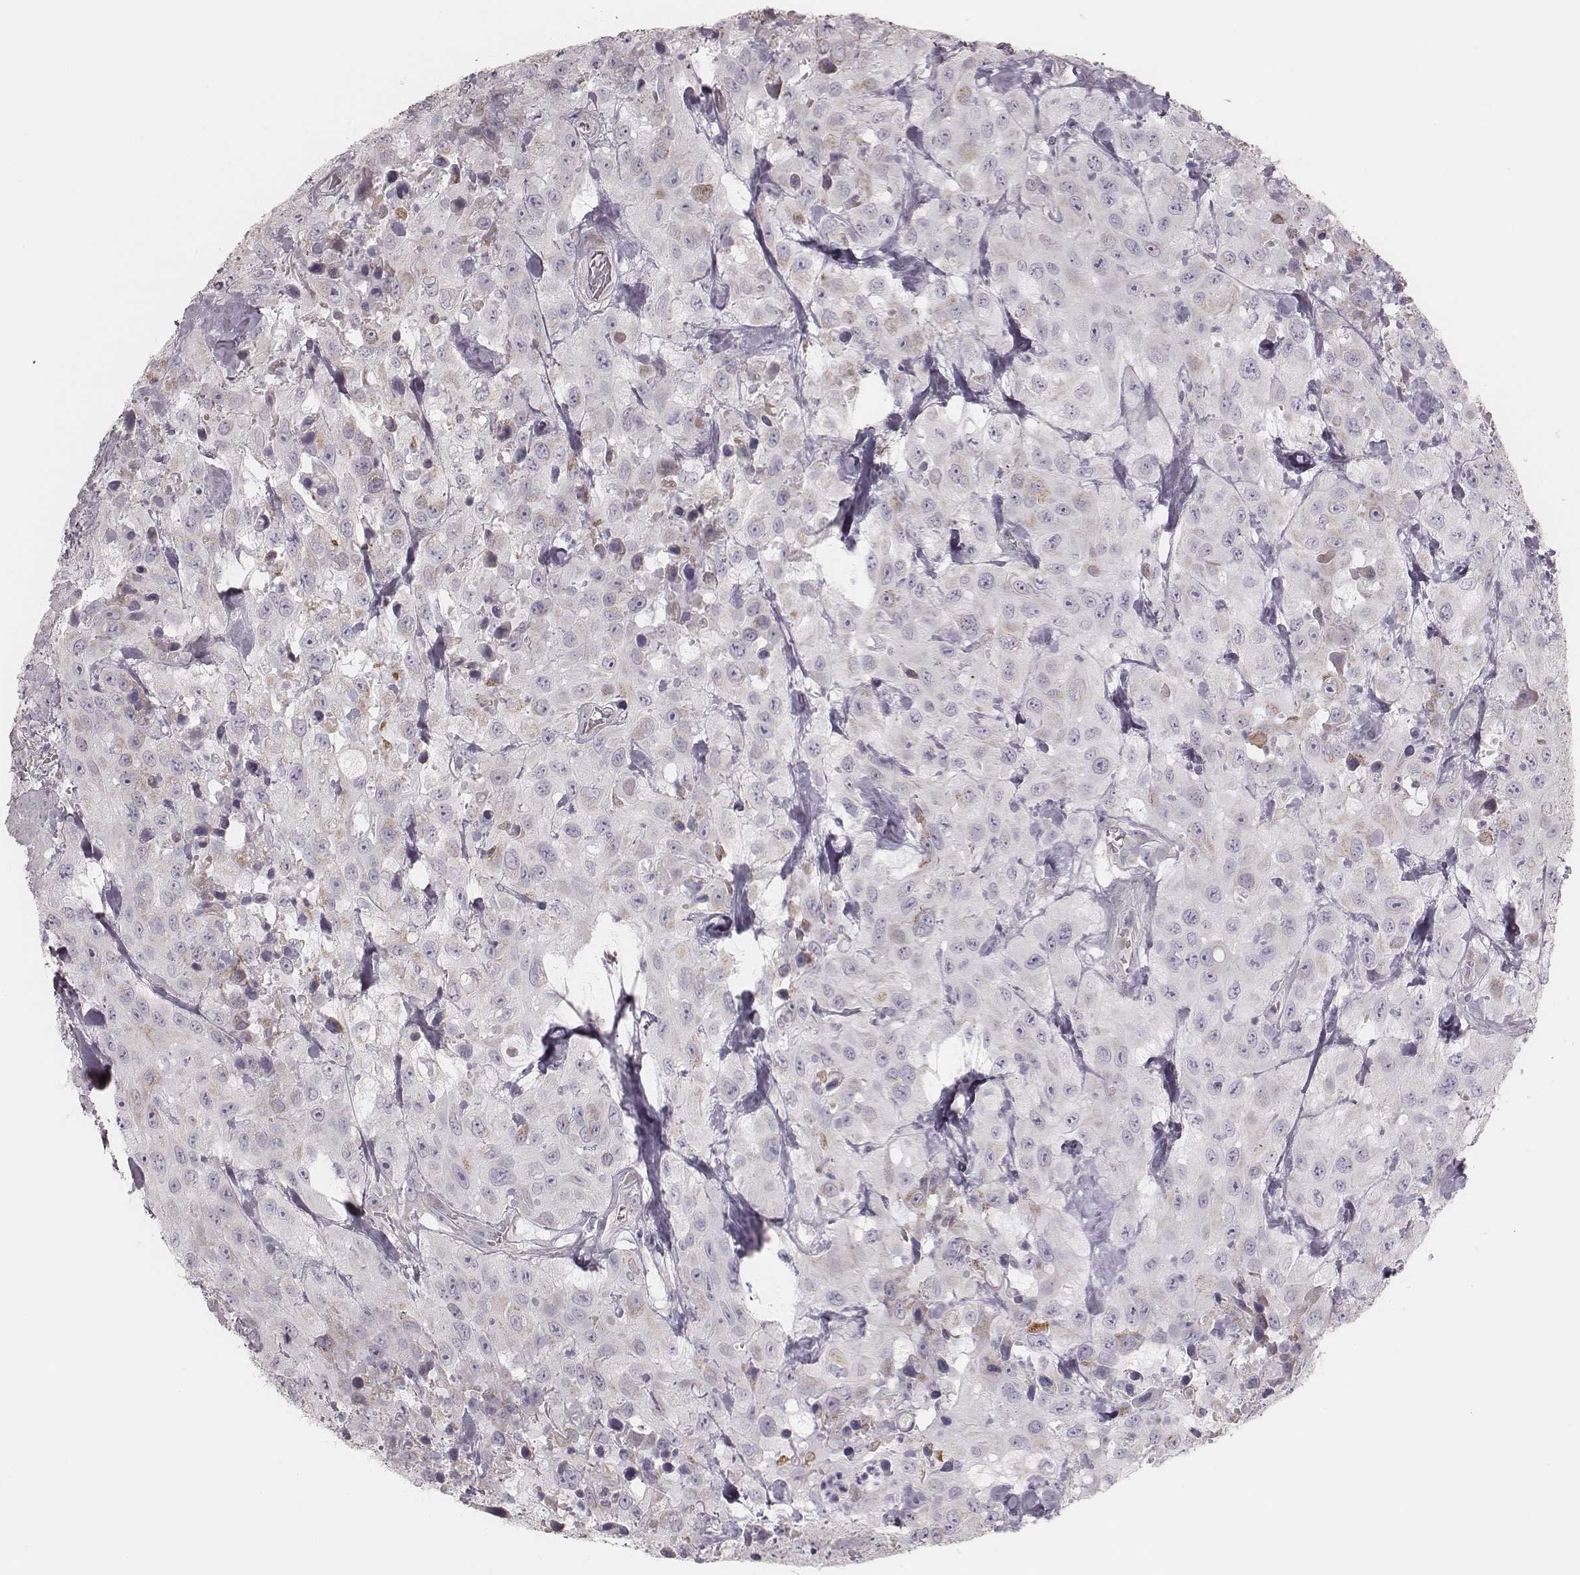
{"staining": {"intensity": "negative", "quantity": "none", "location": "none"}, "tissue": "urothelial cancer", "cell_type": "Tumor cells", "image_type": "cancer", "snomed": [{"axis": "morphology", "description": "Urothelial carcinoma, High grade"}, {"axis": "topography", "description": "Urinary bladder"}], "caption": "IHC of human urothelial carcinoma (high-grade) displays no positivity in tumor cells. (DAB immunohistochemistry with hematoxylin counter stain).", "gene": "KIF5C", "patient": {"sex": "male", "age": 79}}